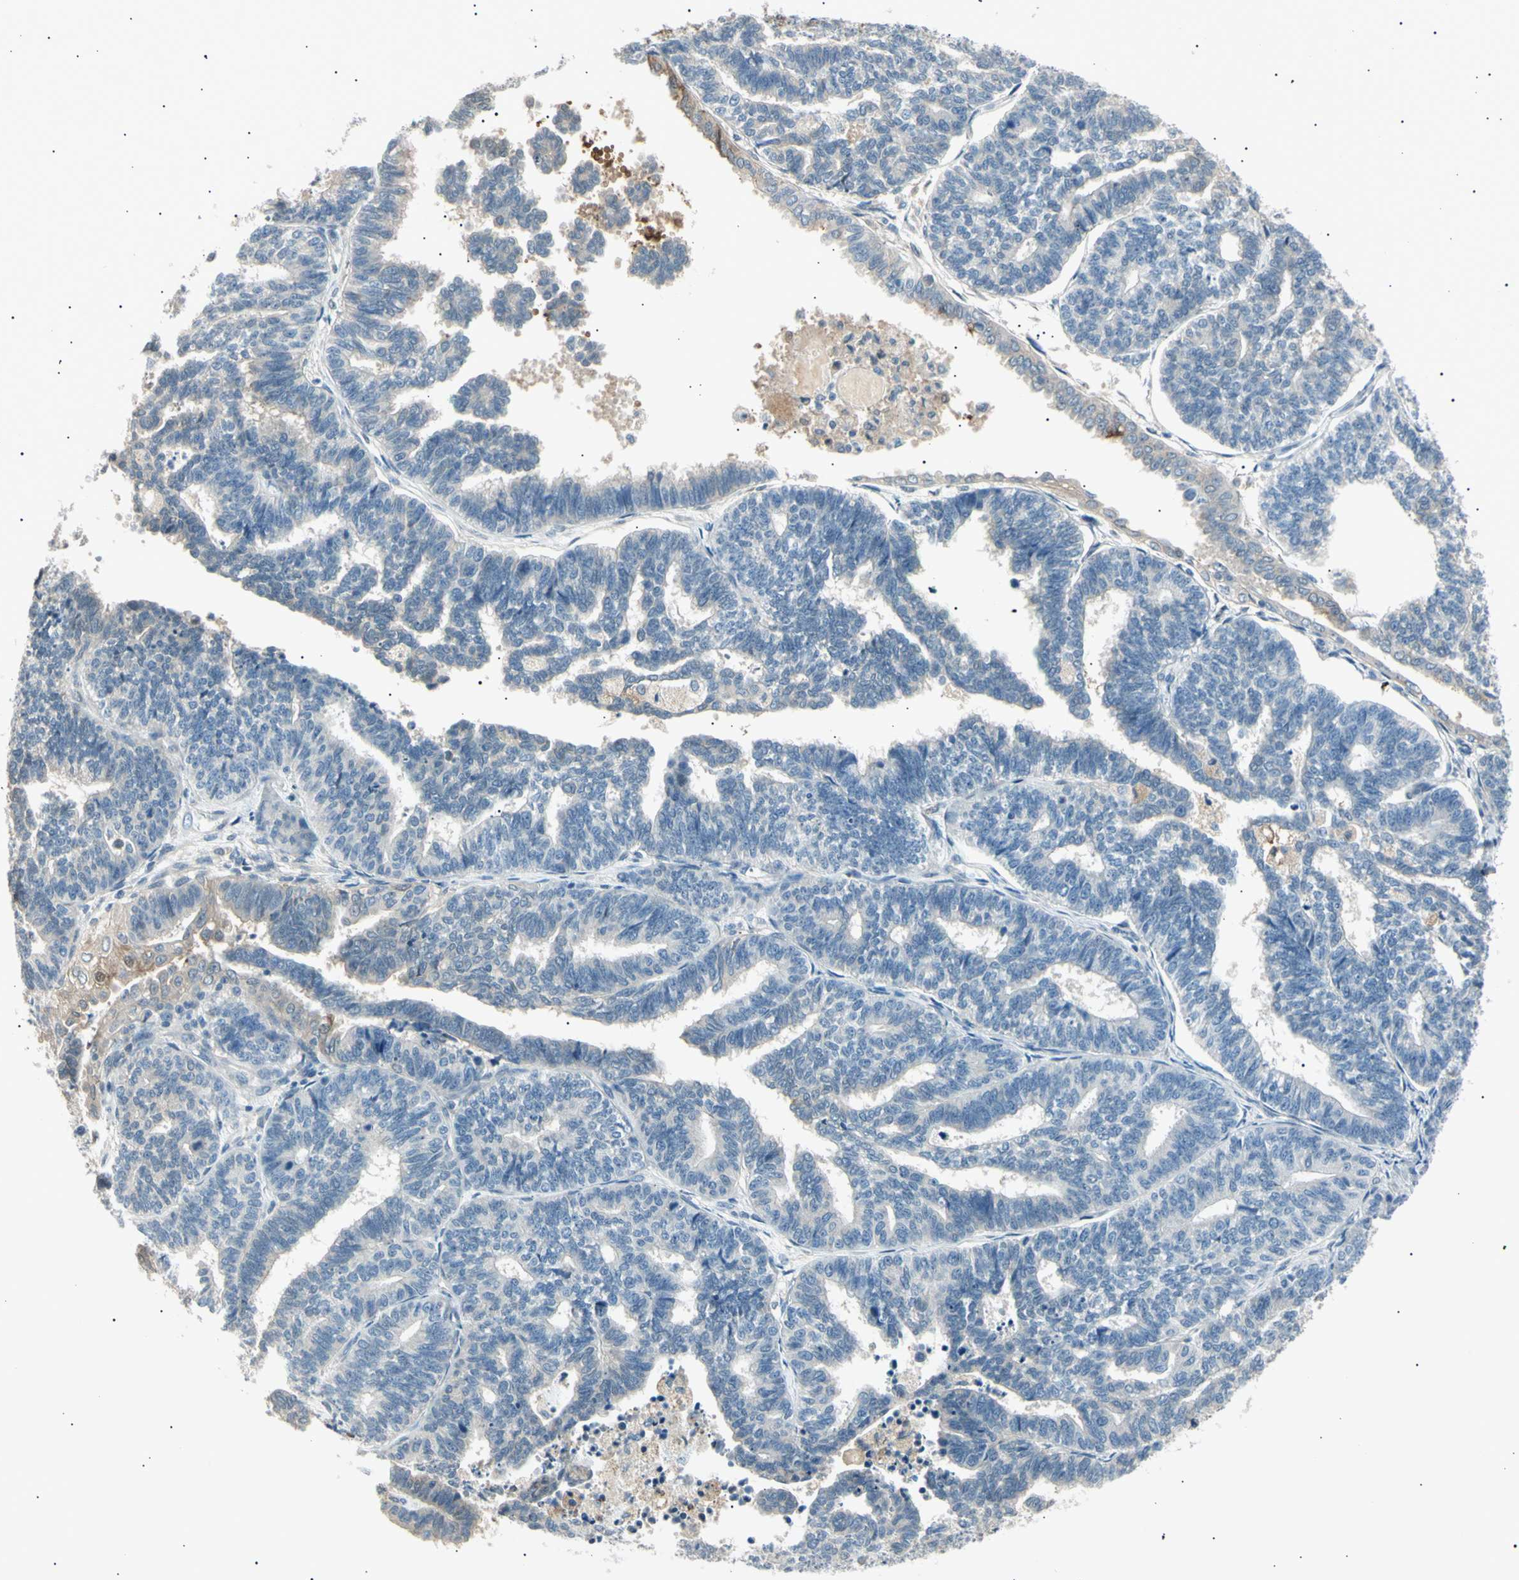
{"staining": {"intensity": "weak", "quantity": "<25%", "location": "cytoplasmic/membranous"}, "tissue": "endometrial cancer", "cell_type": "Tumor cells", "image_type": "cancer", "snomed": [{"axis": "morphology", "description": "Adenocarcinoma, NOS"}, {"axis": "topography", "description": "Endometrium"}], "caption": "Tumor cells are negative for brown protein staining in adenocarcinoma (endometrial).", "gene": "LHPP", "patient": {"sex": "female", "age": 70}}